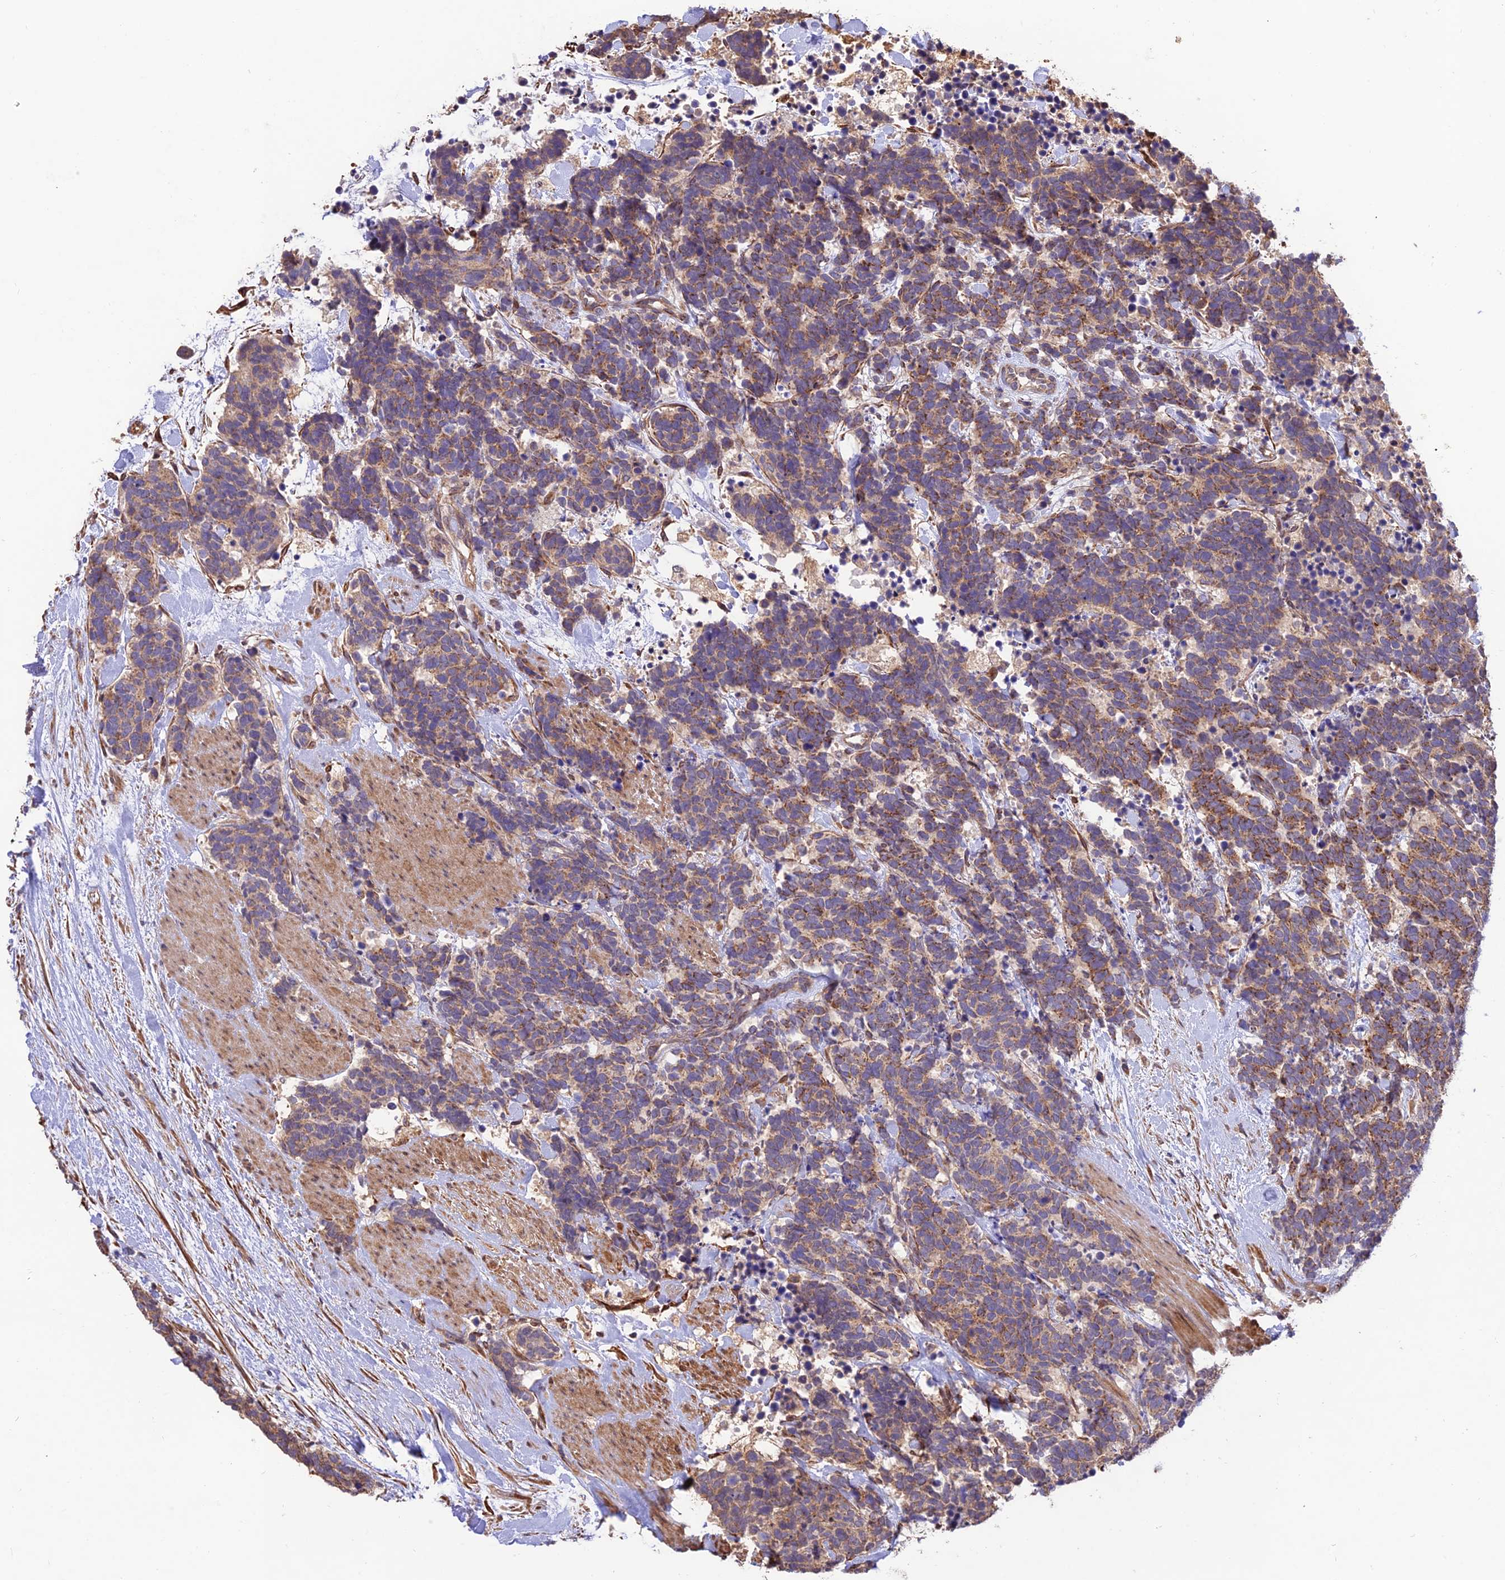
{"staining": {"intensity": "moderate", "quantity": "25%-75%", "location": "cytoplasmic/membranous"}, "tissue": "carcinoid", "cell_type": "Tumor cells", "image_type": "cancer", "snomed": [{"axis": "morphology", "description": "Carcinoma, NOS"}, {"axis": "morphology", "description": "Carcinoid, malignant, NOS"}, {"axis": "topography", "description": "Prostate"}], "caption": "Protein staining exhibits moderate cytoplasmic/membranous expression in approximately 25%-75% of tumor cells in carcinoid.", "gene": "CREBL2", "patient": {"sex": "male", "age": 57}}